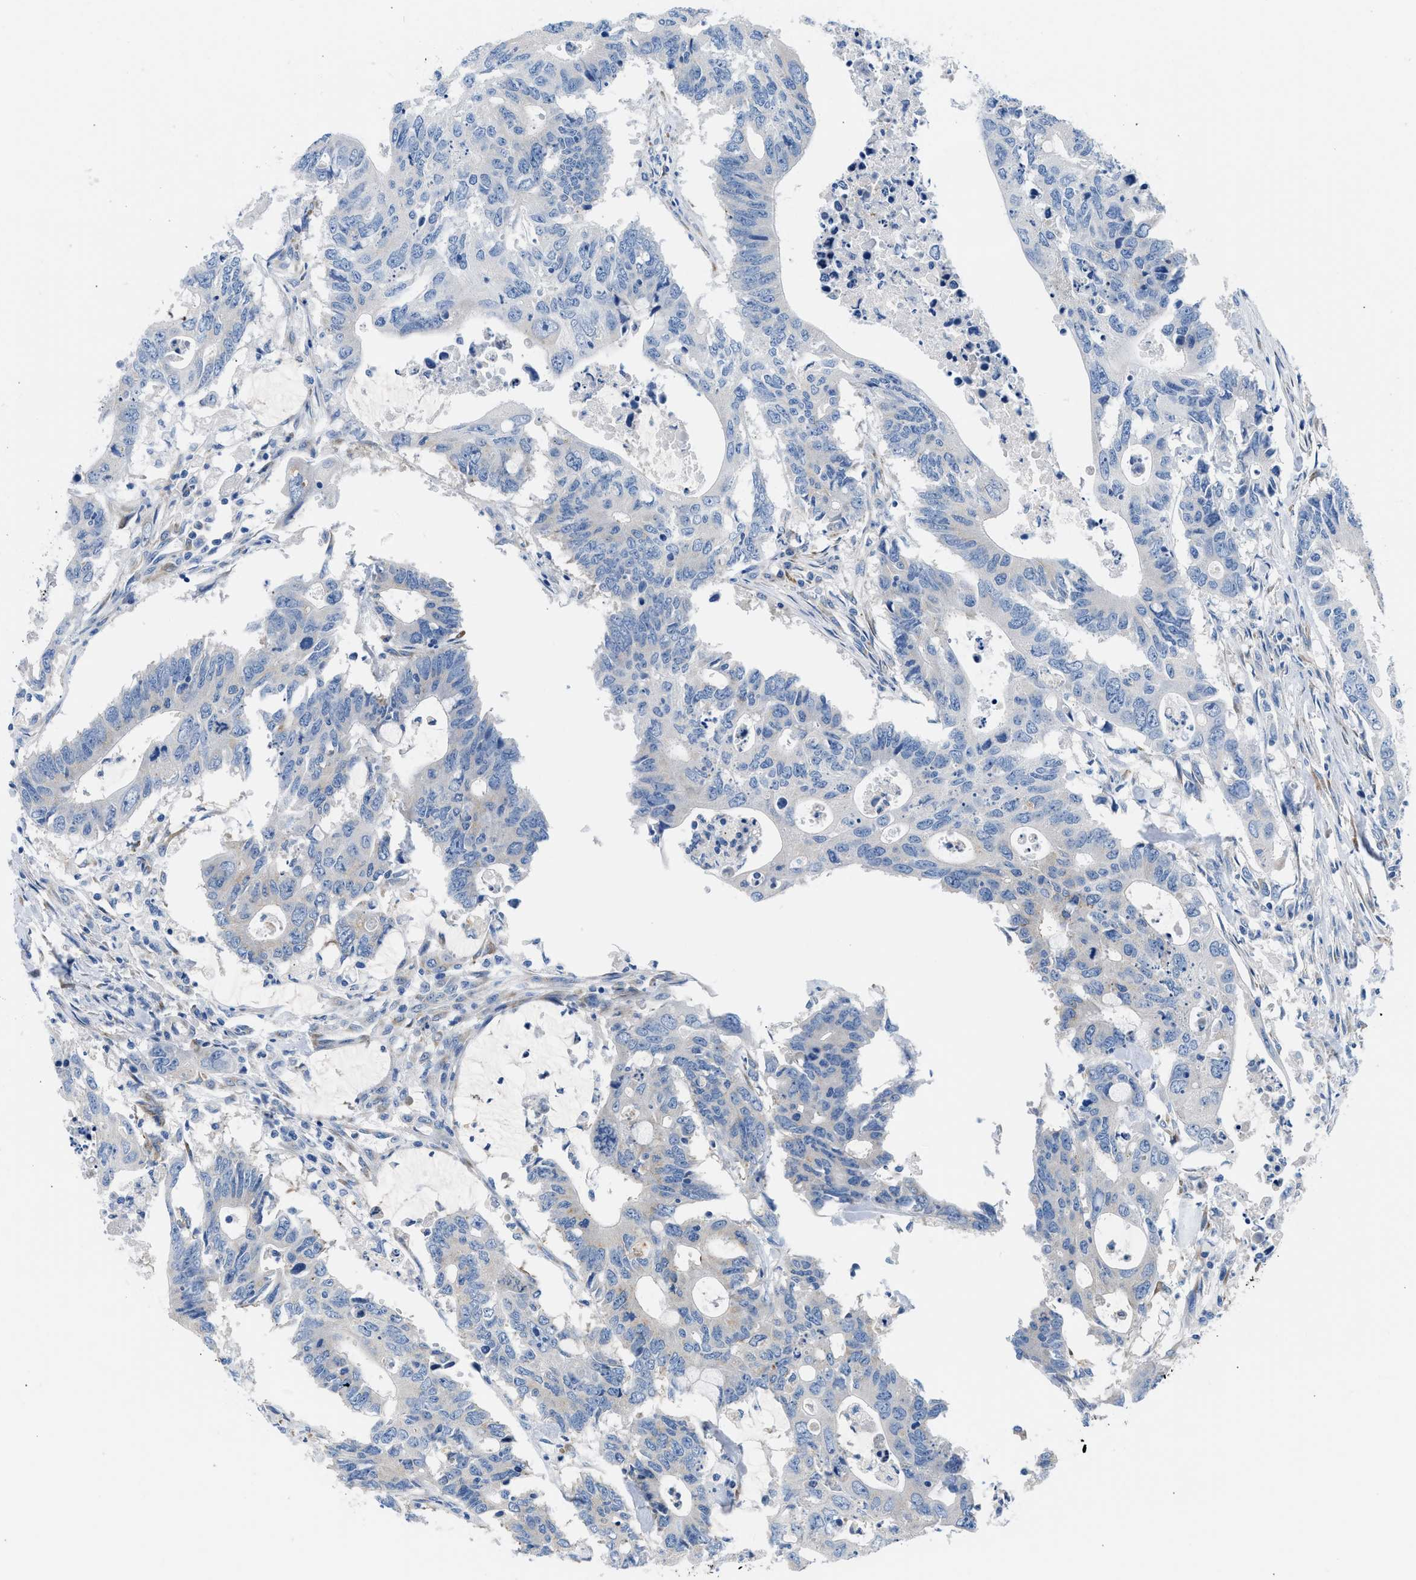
{"staining": {"intensity": "negative", "quantity": "none", "location": "none"}, "tissue": "colorectal cancer", "cell_type": "Tumor cells", "image_type": "cancer", "snomed": [{"axis": "morphology", "description": "Adenocarcinoma, NOS"}, {"axis": "topography", "description": "Colon"}], "caption": "Immunohistochemistry micrograph of adenocarcinoma (colorectal) stained for a protein (brown), which demonstrates no positivity in tumor cells.", "gene": "BNC2", "patient": {"sex": "male", "age": 71}}